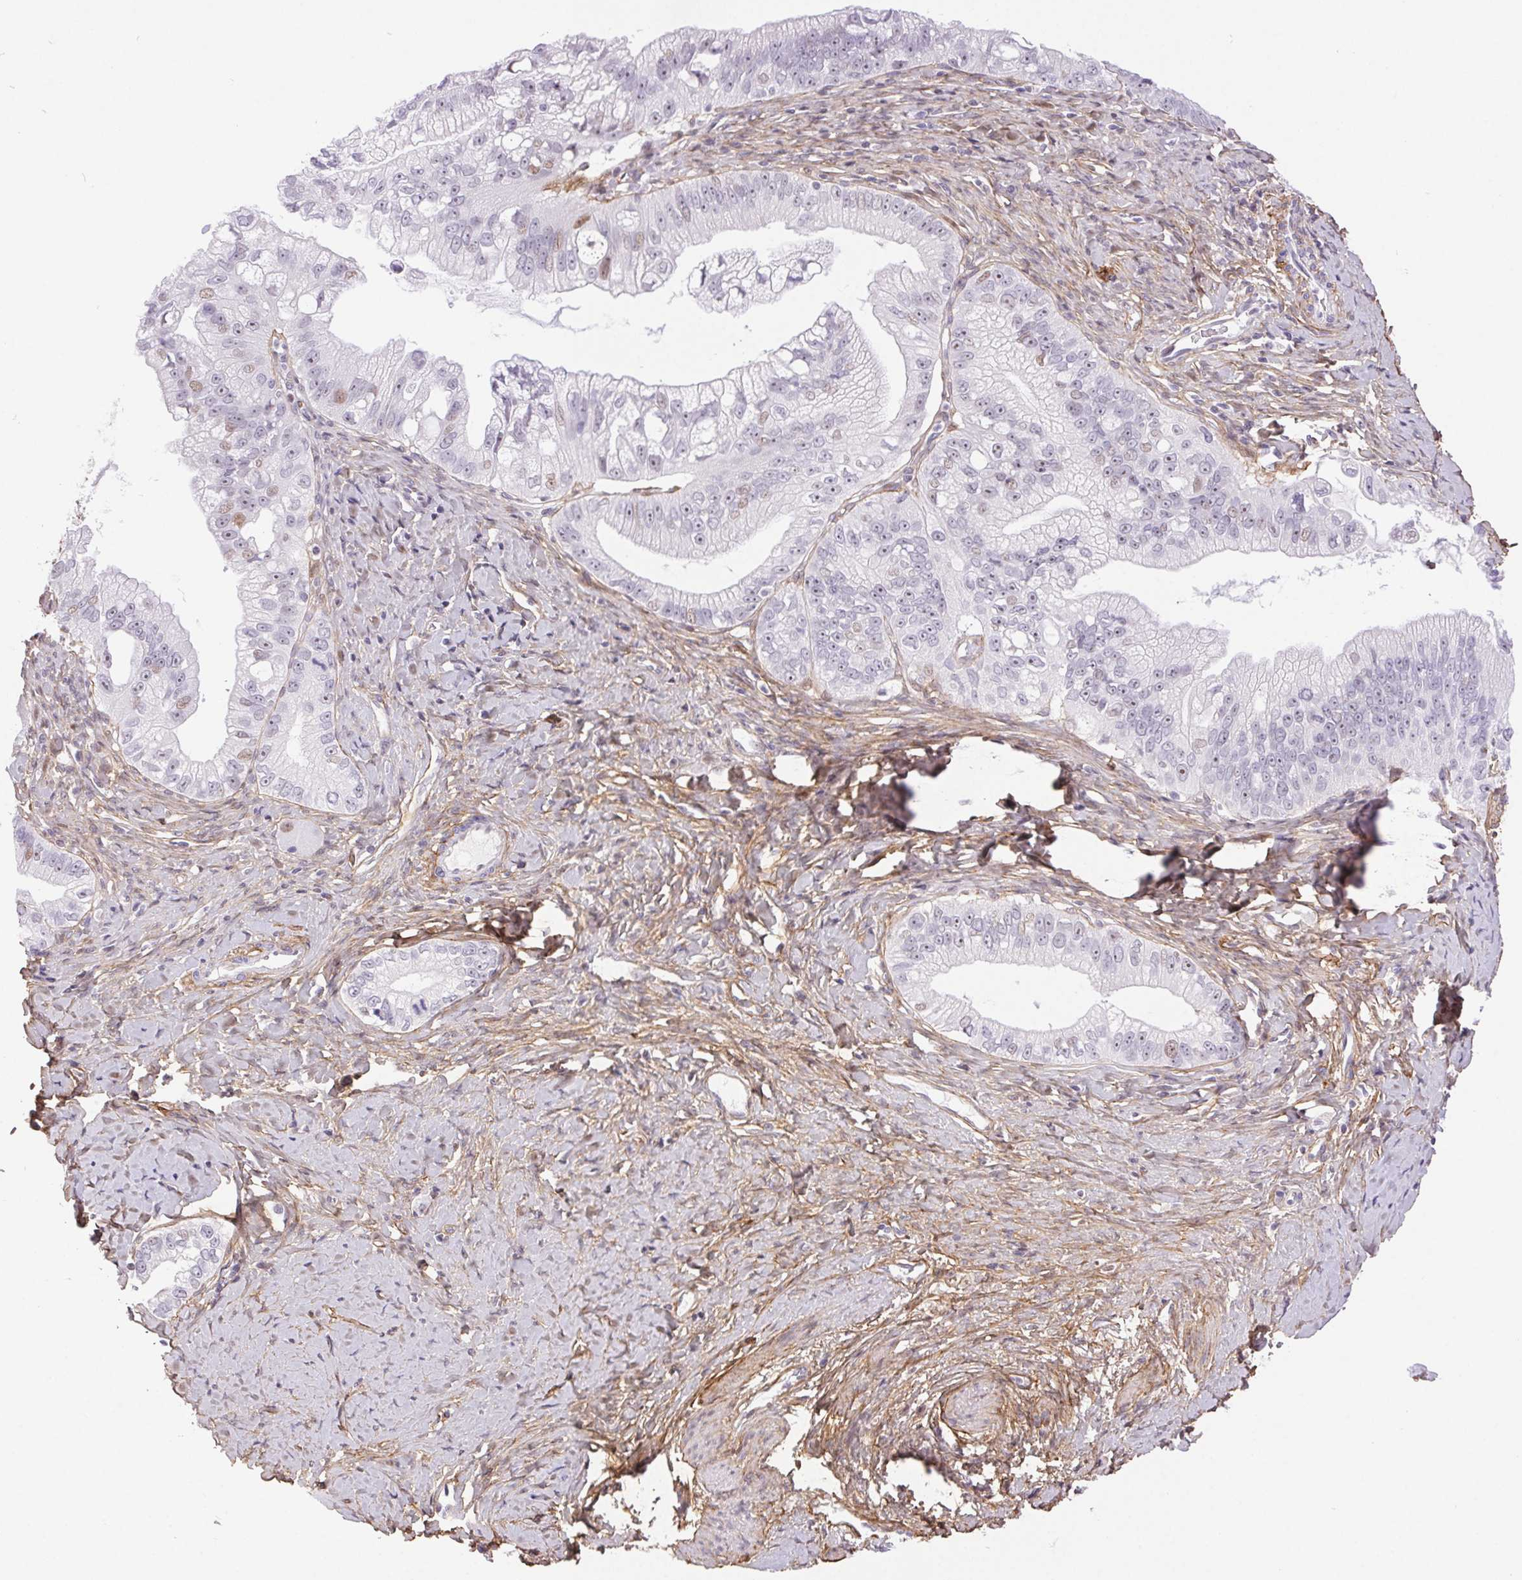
{"staining": {"intensity": "moderate", "quantity": "<25%", "location": "nuclear"}, "tissue": "pancreatic cancer", "cell_type": "Tumor cells", "image_type": "cancer", "snomed": [{"axis": "morphology", "description": "Adenocarcinoma, NOS"}, {"axis": "topography", "description": "Pancreas"}], "caption": "High-magnification brightfield microscopy of pancreatic adenocarcinoma stained with DAB (brown) and counterstained with hematoxylin (blue). tumor cells exhibit moderate nuclear expression is present in approximately<25% of cells.", "gene": "PDZD2", "patient": {"sex": "male", "age": 70}}